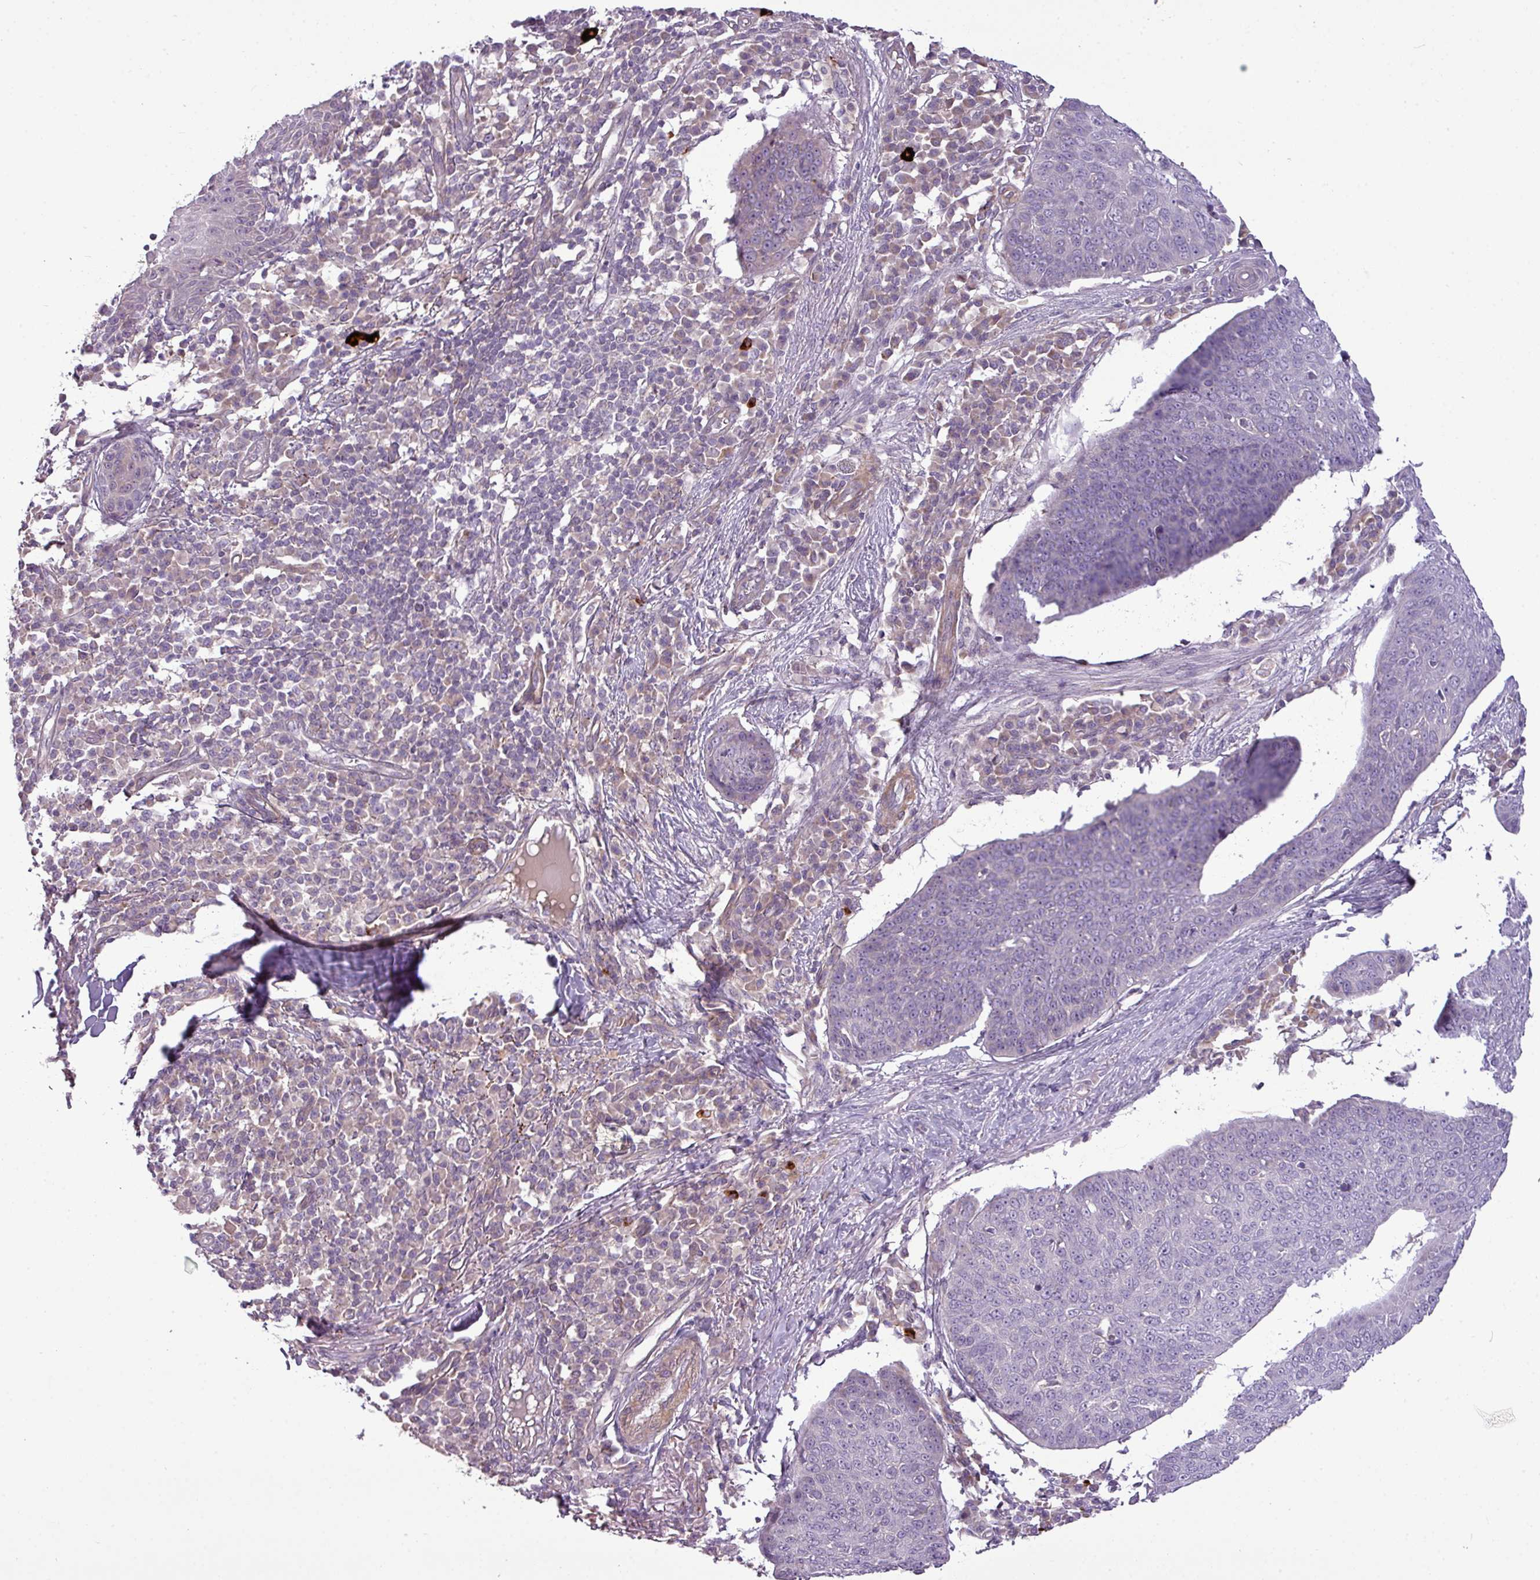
{"staining": {"intensity": "negative", "quantity": "none", "location": "none"}, "tissue": "skin cancer", "cell_type": "Tumor cells", "image_type": "cancer", "snomed": [{"axis": "morphology", "description": "Squamous cell carcinoma, NOS"}, {"axis": "topography", "description": "Skin"}], "caption": "Immunohistochemistry histopathology image of human squamous cell carcinoma (skin) stained for a protein (brown), which displays no staining in tumor cells.", "gene": "ZNF35", "patient": {"sex": "male", "age": 71}}